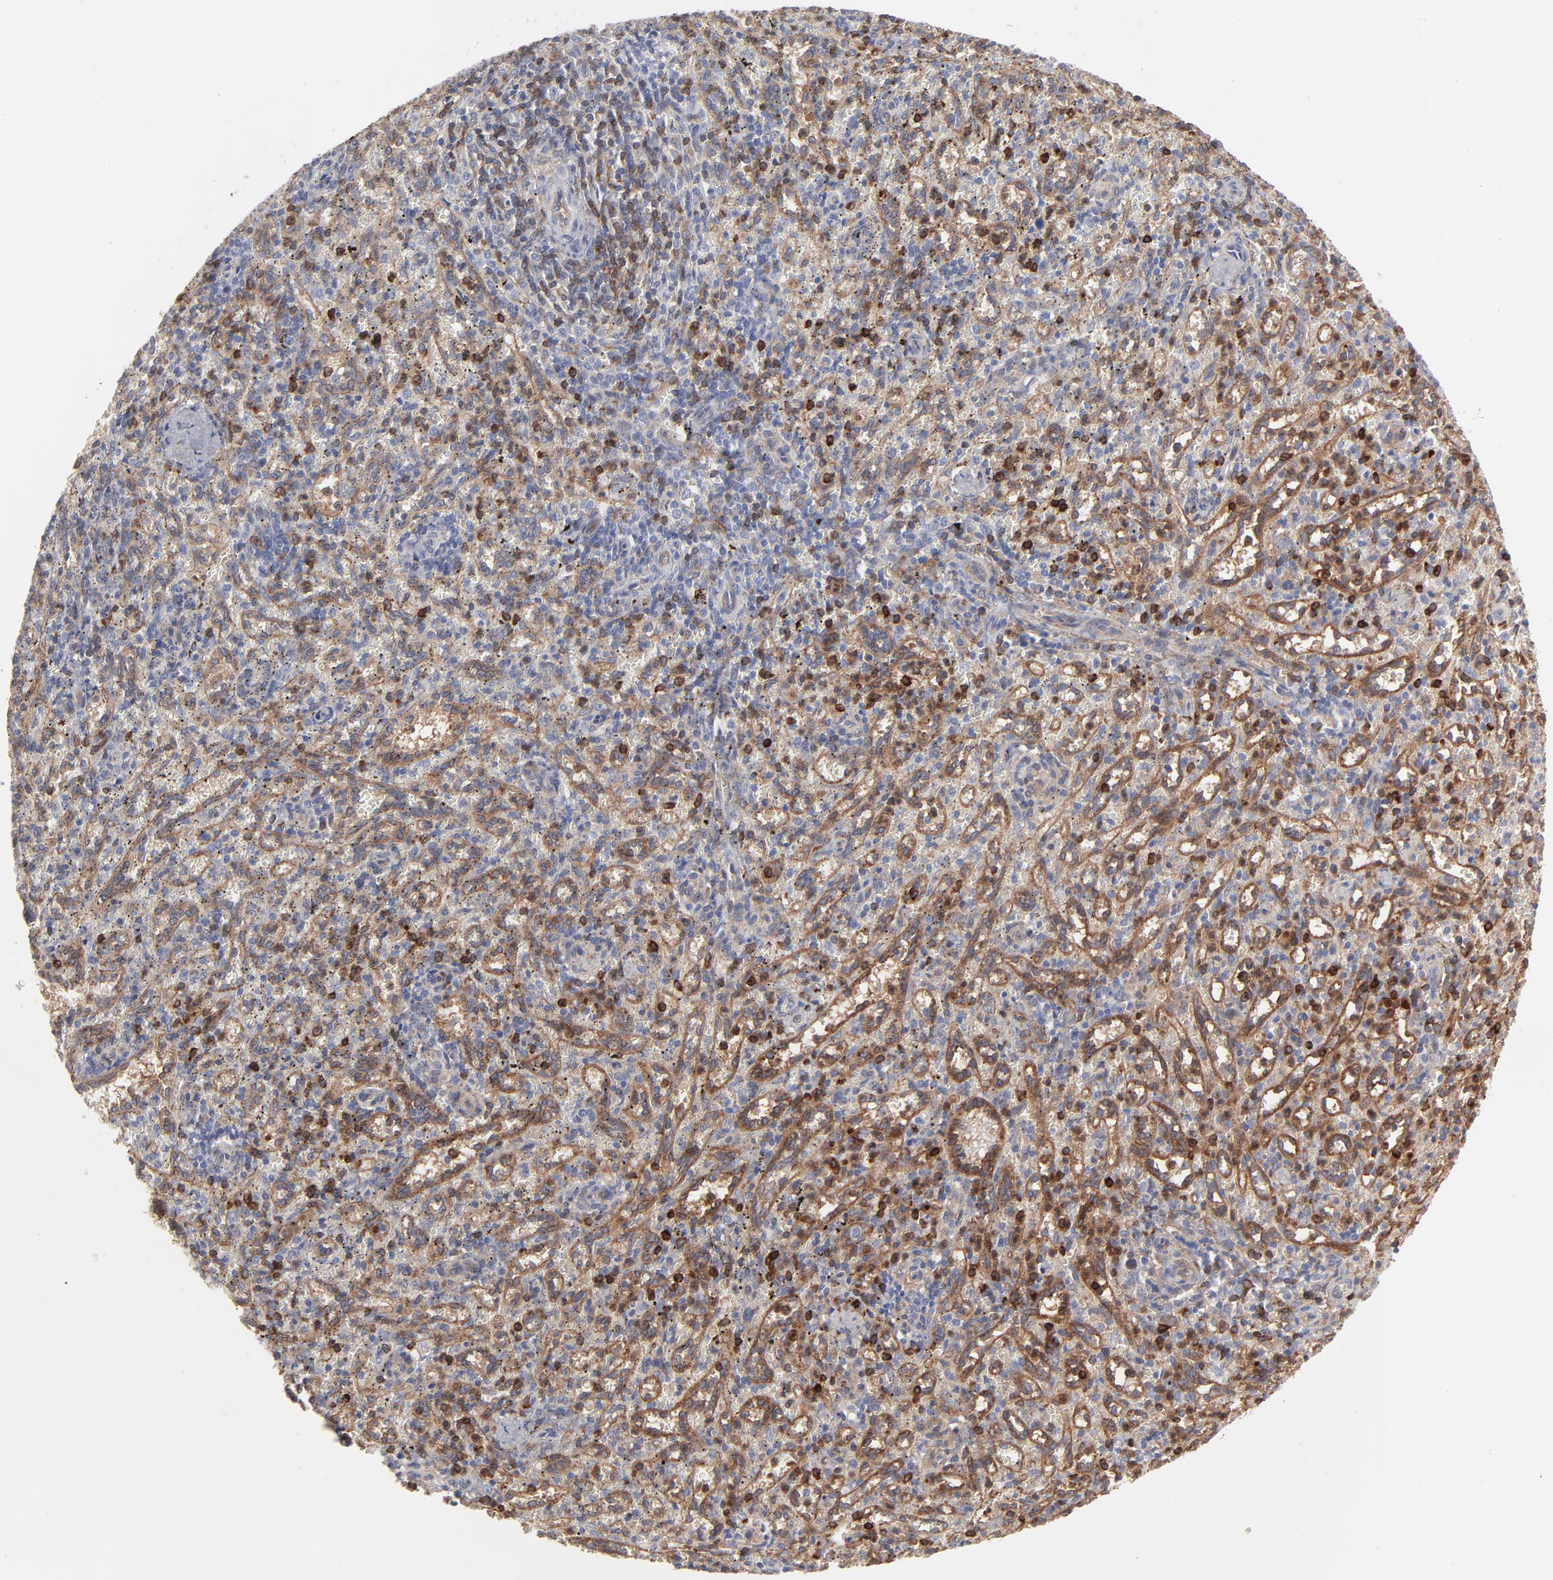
{"staining": {"intensity": "moderate", "quantity": "25%-75%", "location": "cytoplasmic/membranous"}, "tissue": "spleen", "cell_type": "Cells in red pulp", "image_type": "normal", "snomed": [{"axis": "morphology", "description": "Normal tissue, NOS"}, {"axis": "topography", "description": "Spleen"}], "caption": "Immunohistochemistry (IHC) (DAB) staining of unremarkable spleen demonstrates moderate cytoplasmic/membranous protein expression in about 25%-75% of cells in red pulp. (DAB (3,3'-diaminobenzidine) IHC with brightfield microscopy, high magnification).", "gene": "PXN", "patient": {"sex": "female", "age": 10}}